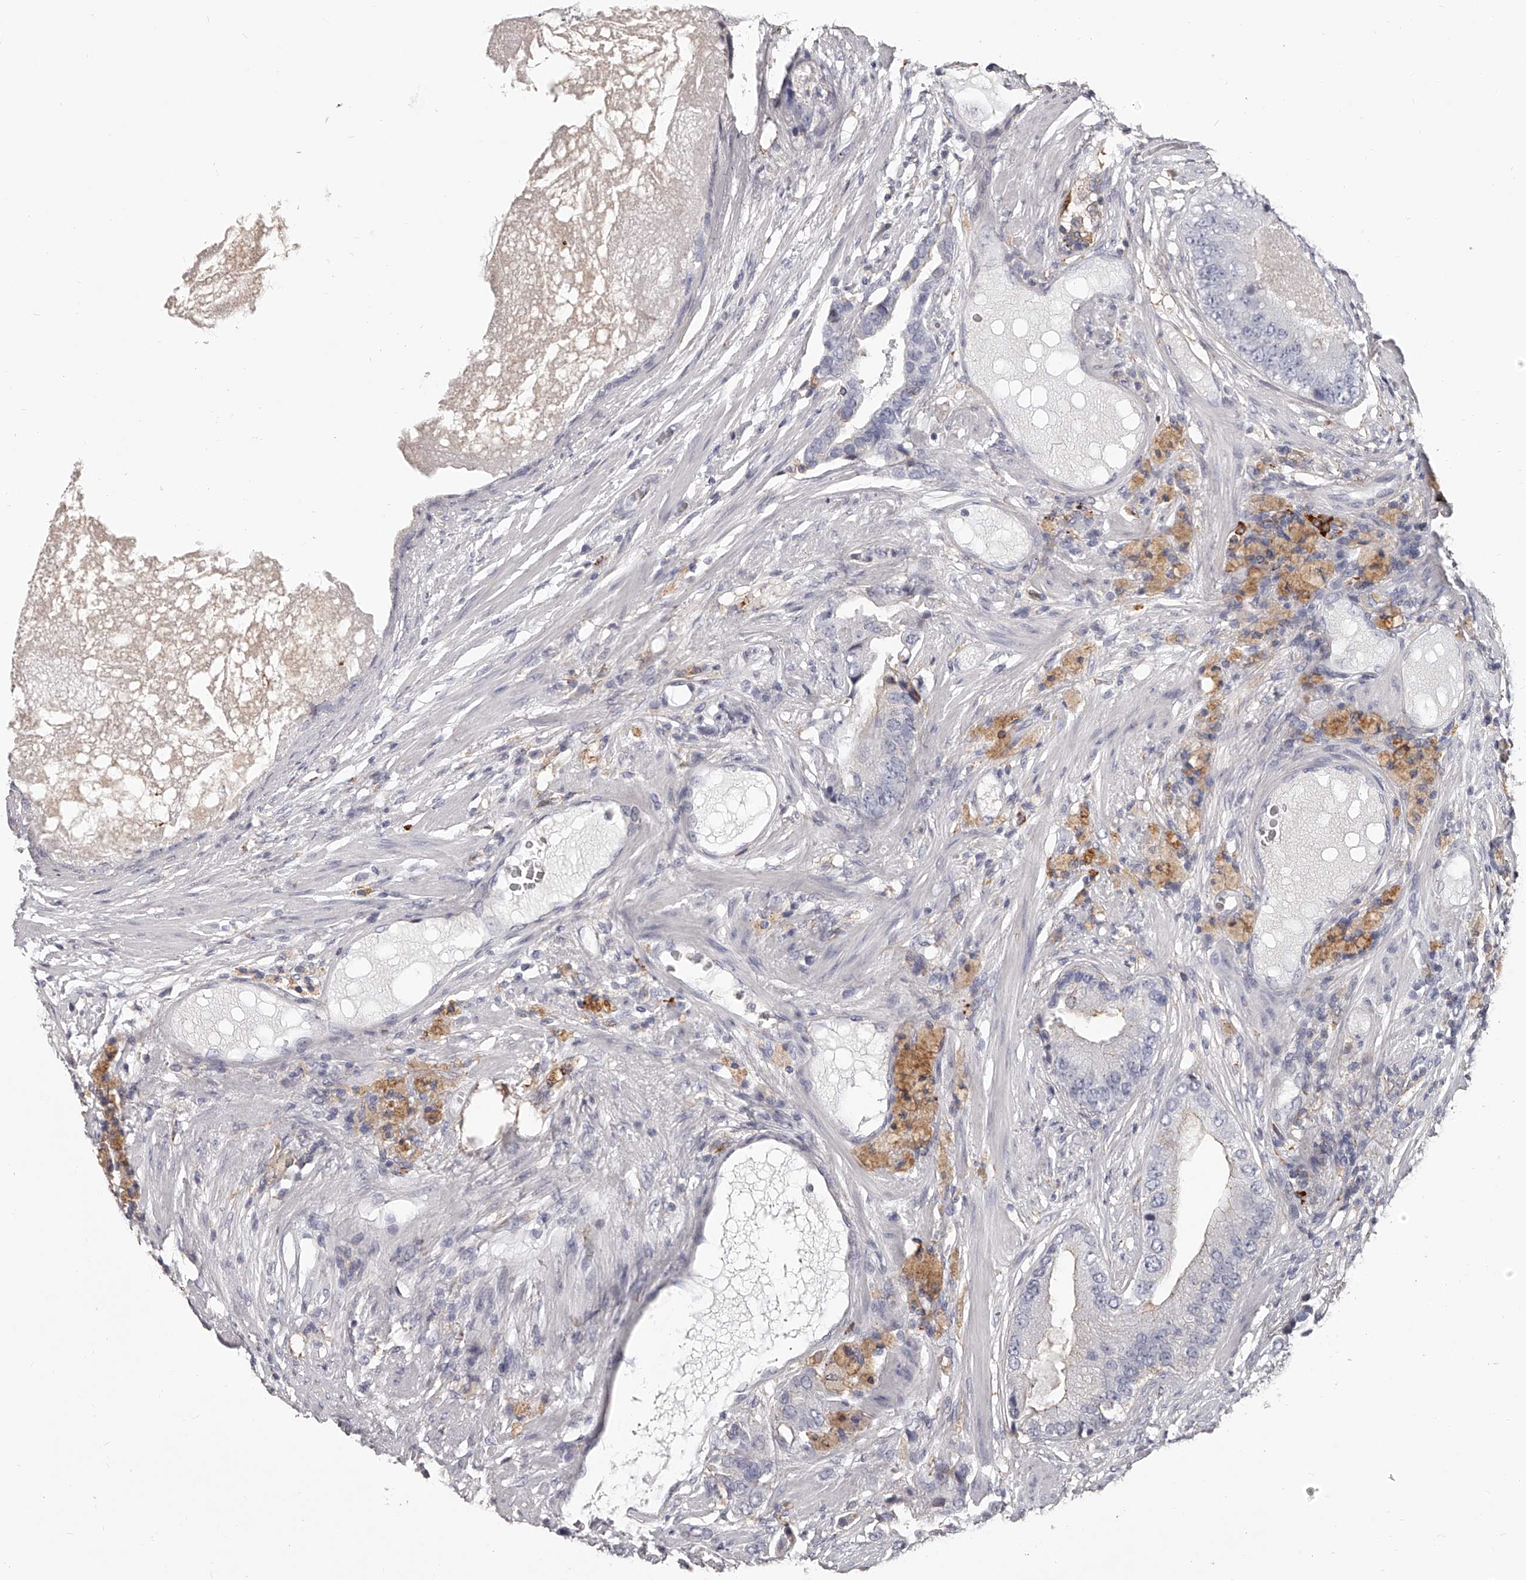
{"staining": {"intensity": "negative", "quantity": "none", "location": "none"}, "tissue": "prostate cancer", "cell_type": "Tumor cells", "image_type": "cancer", "snomed": [{"axis": "morphology", "description": "Adenocarcinoma, High grade"}, {"axis": "topography", "description": "Prostate"}], "caption": "Tumor cells are negative for protein expression in human prostate cancer.", "gene": "PACSIN1", "patient": {"sex": "male", "age": 70}}